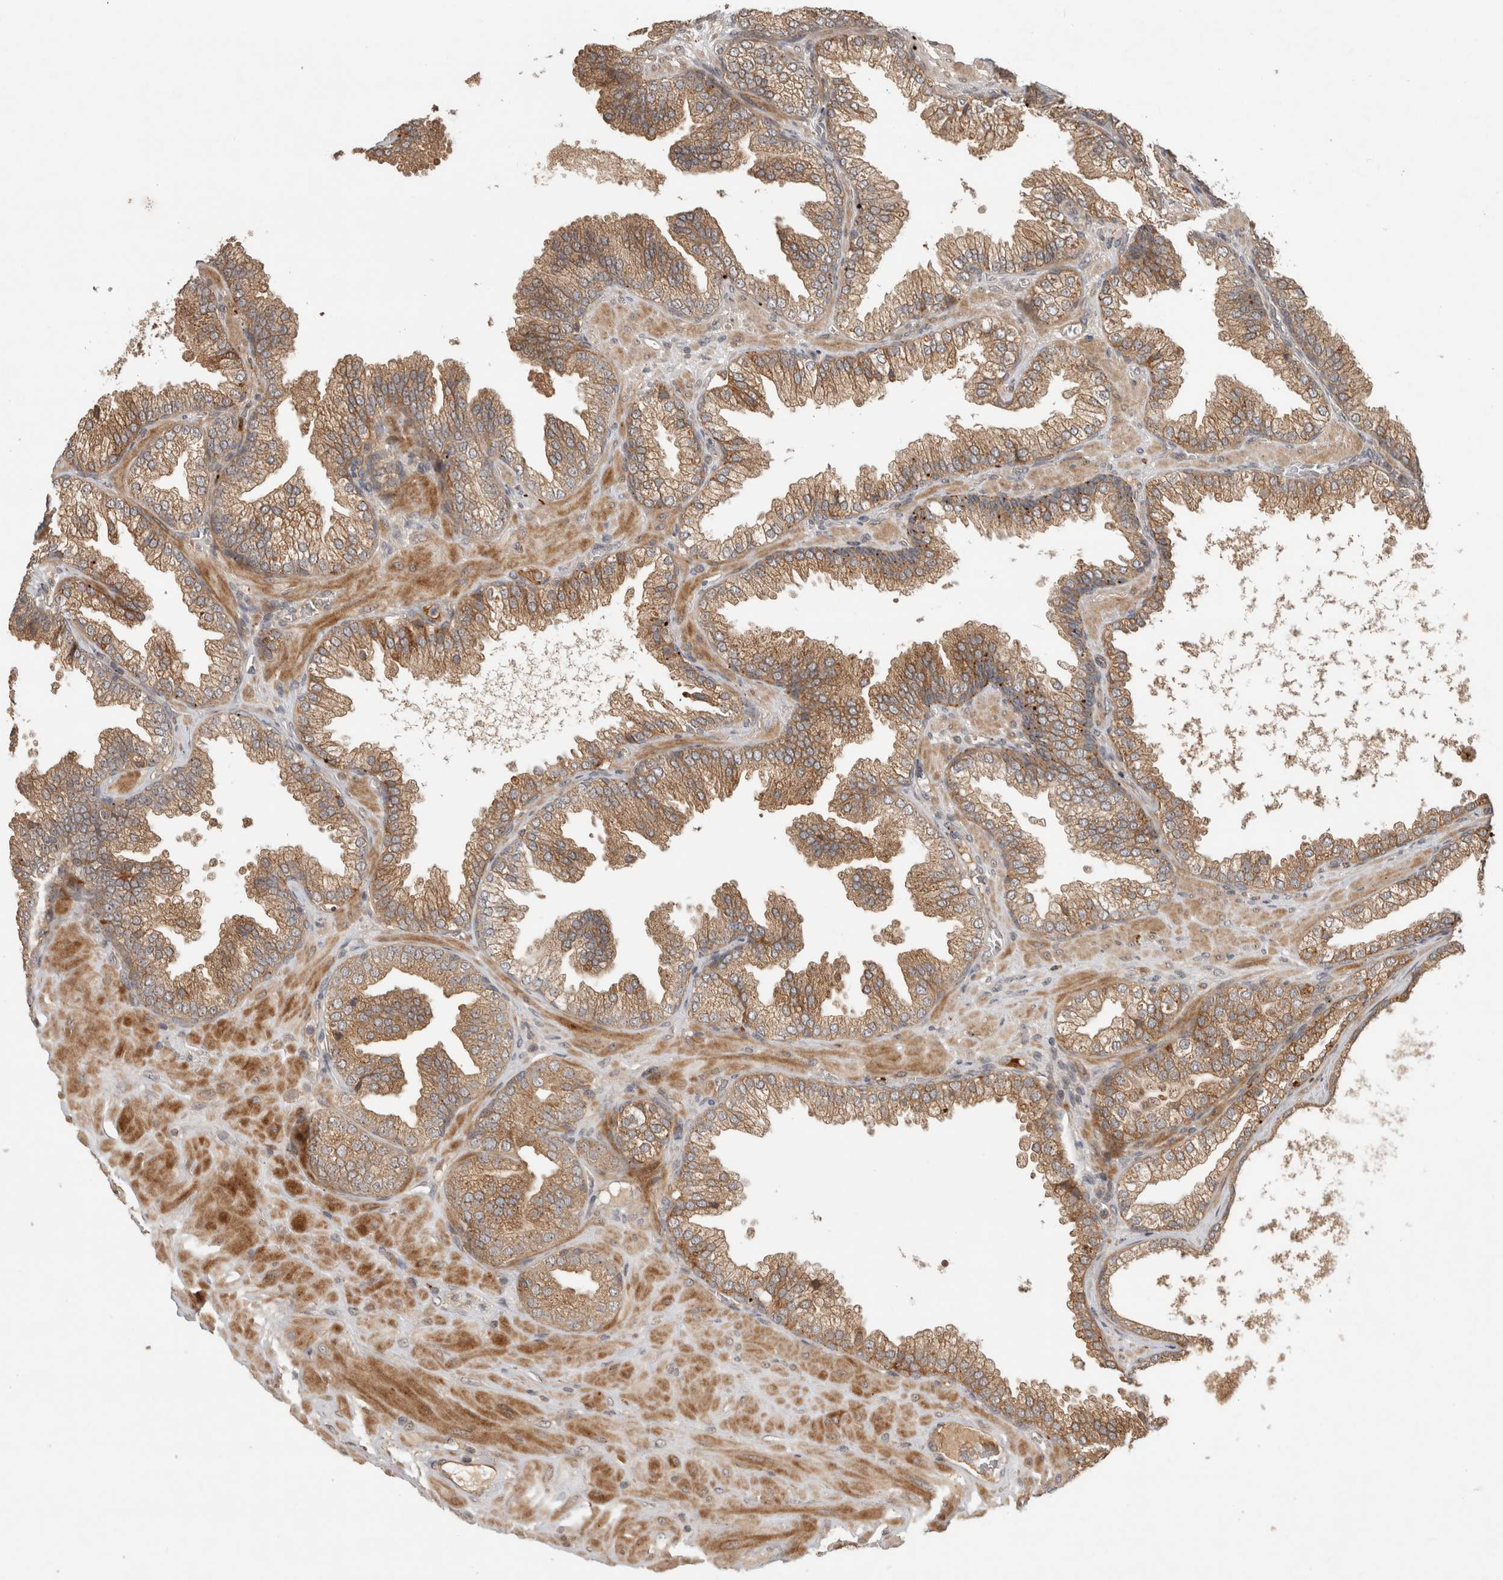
{"staining": {"intensity": "moderate", "quantity": ">75%", "location": "cytoplasmic/membranous"}, "tissue": "prostate cancer", "cell_type": "Tumor cells", "image_type": "cancer", "snomed": [{"axis": "morphology", "description": "Adenocarcinoma, Low grade"}, {"axis": "topography", "description": "Prostate"}], "caption": "About >75% of tumor cells in human prostate cancer demonstrate moderate cytoplasmic/membranous protein staining as visualized by brown immunohistochemical staining.", "gene": "PITPNC1", "patient": {"sex": "male", "age": 62}}